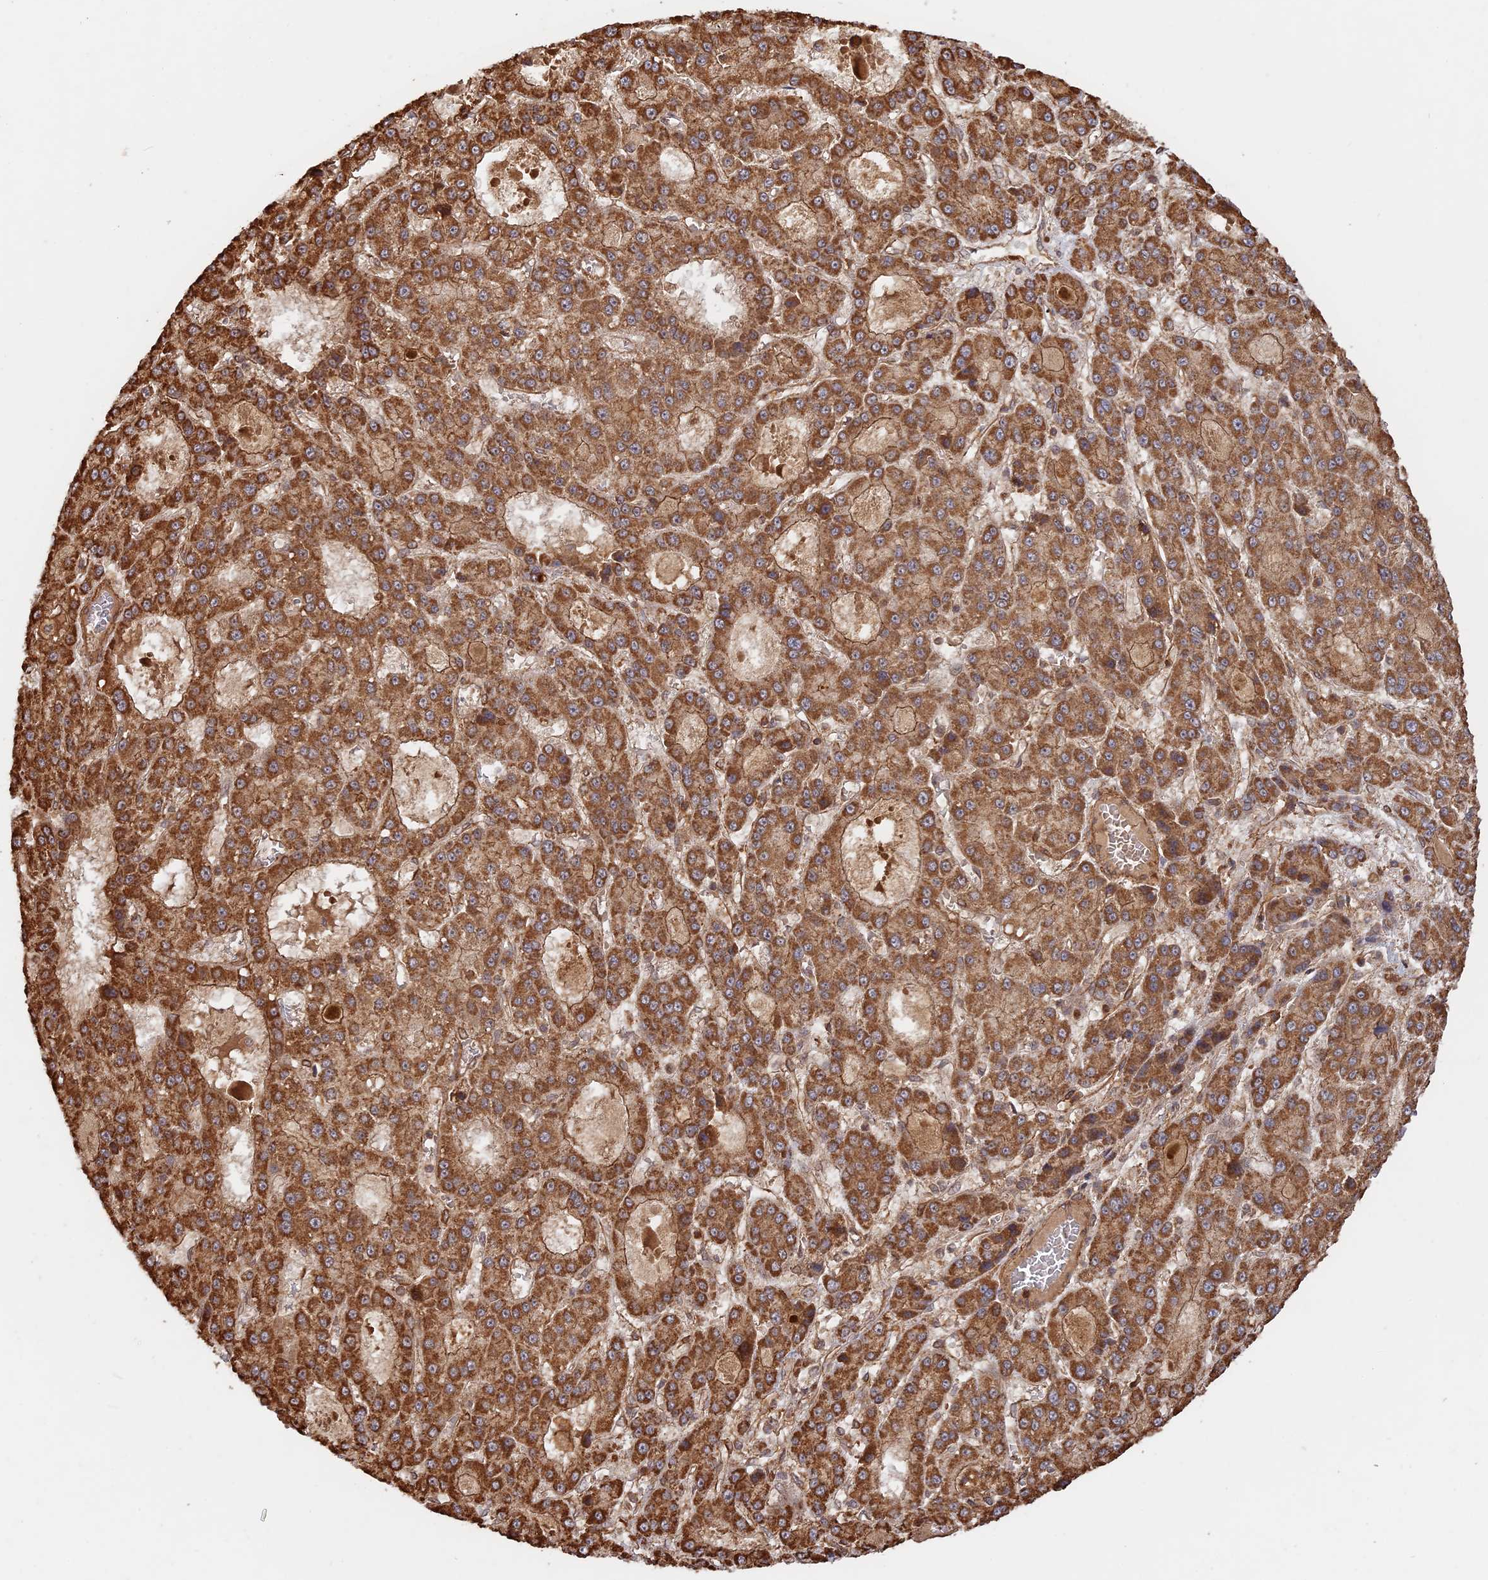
{"staining": {"intensity": "moderate", "quantity": ">75%", "location": "cytoplasmic/membranous"}, "tissue": "liver cancer", "cell_type": "Tumor cells", "image_type": "cancer", "snomed": [{"axis": "morphology", "description": "Carcinoma, Hepatocellular, NOS"}, {"axis": "topography", "description": "Liver"}], "caption": "High-power microscopy captured an immunohistochemistry image of liver cancer (hepatocellular carcinoma), revealing moderate cytoplasmic/membranous expression in about >75% of tumor cells. The protein is shown in brown color, while the nuclei are stained blue.", "gene": "CCDC174", "patient": {"sex": "male", "age": 70}}